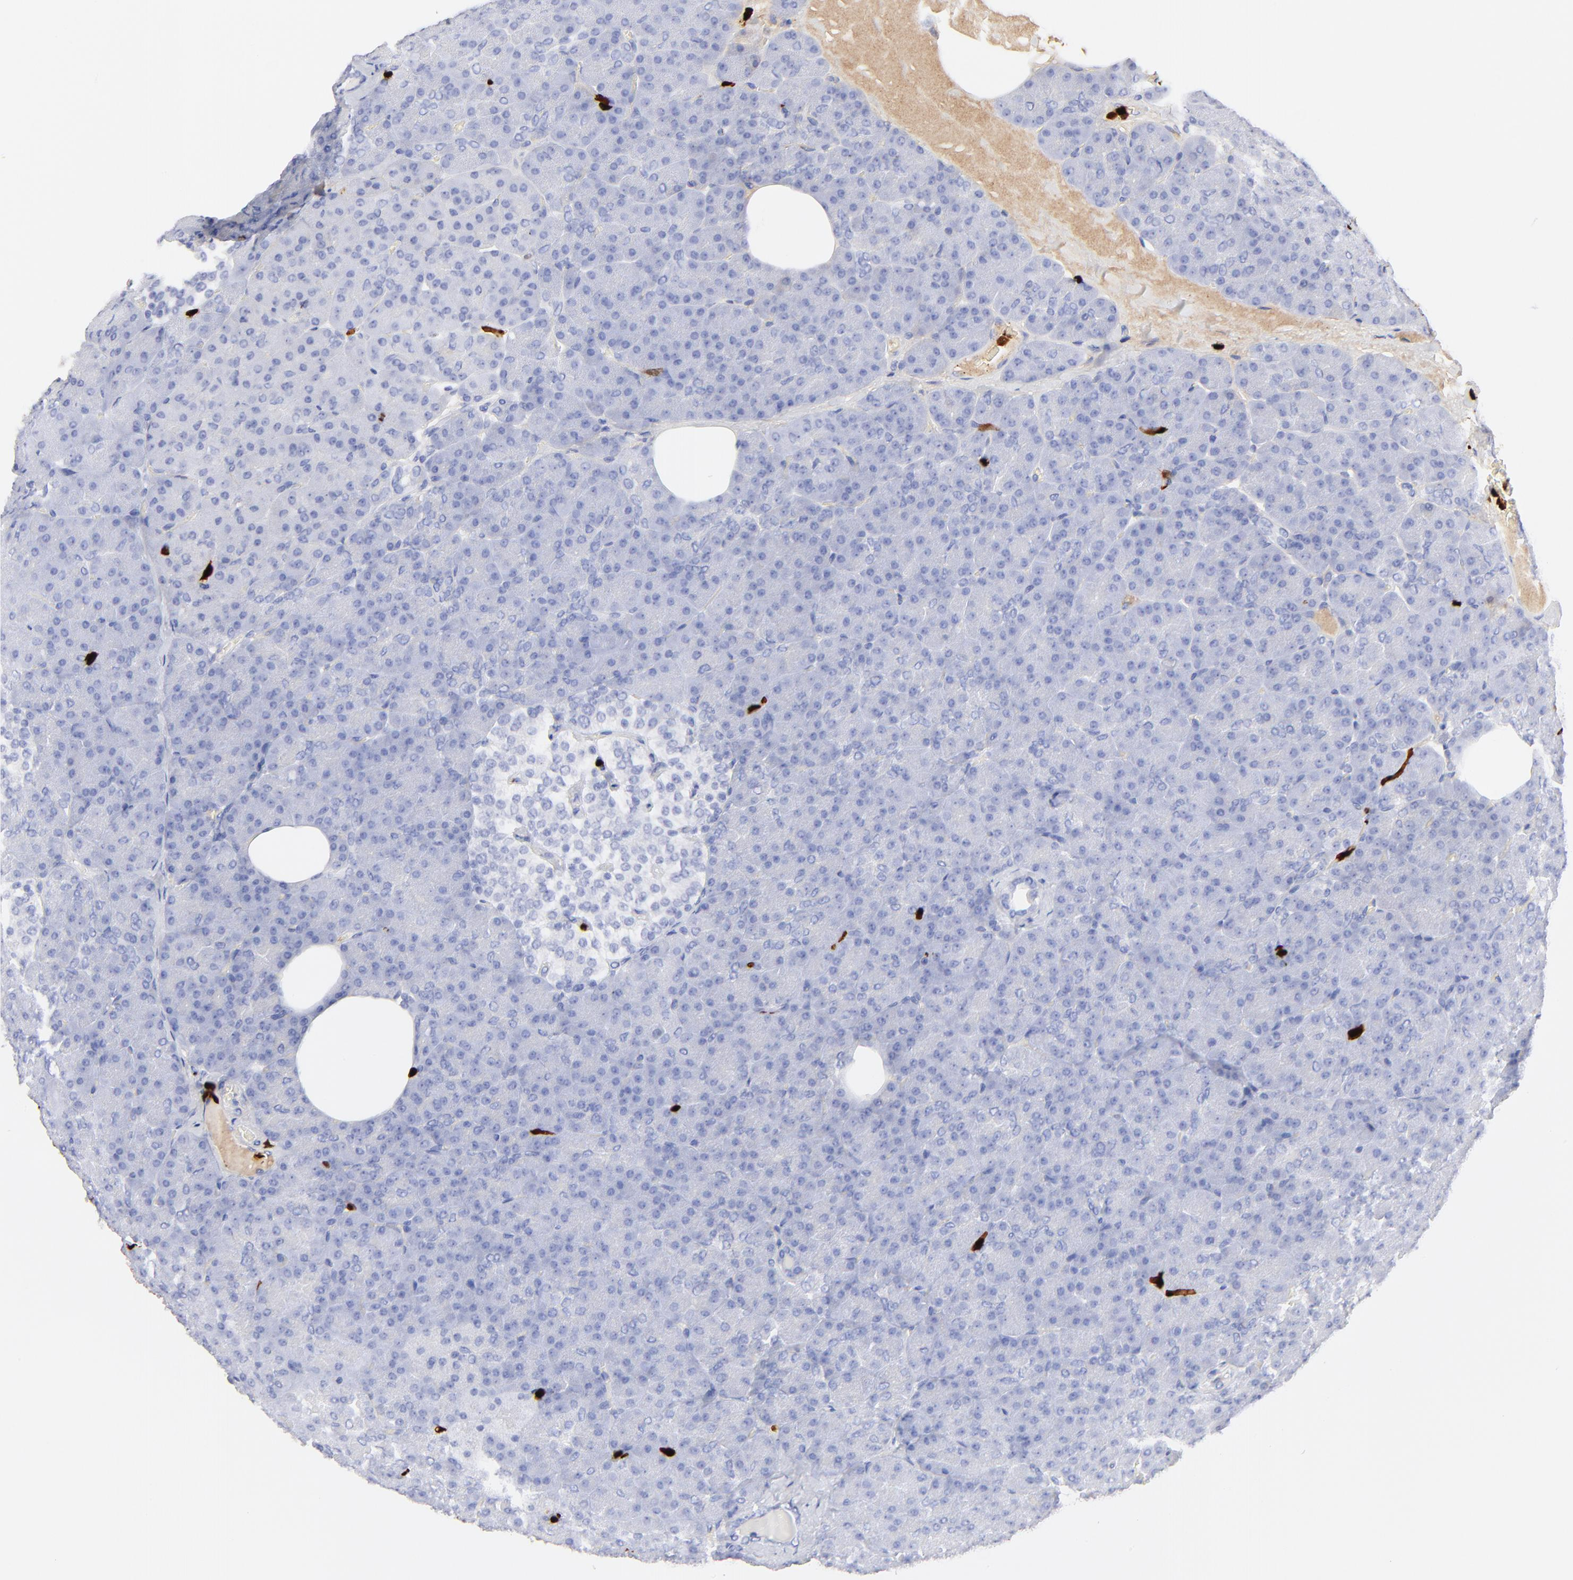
{"staining": {"intensity": "negative", "quantity": "none", "location": "none"}, "tissue": "pancreas", "cell_type": "Exocrine glandular cells", "image_type": "normal", "snomed": [{"axis": "morphology", "description": "Normal tissue, NOS"}, {"axis": "topography", "description": "Pancreas"}], "caption": "Pancreas stained for a protein using IHC exhibits no expression exocrine glandular cells.", "gene": "S100A12", "patient": {"sex": "female", "age": 35}}